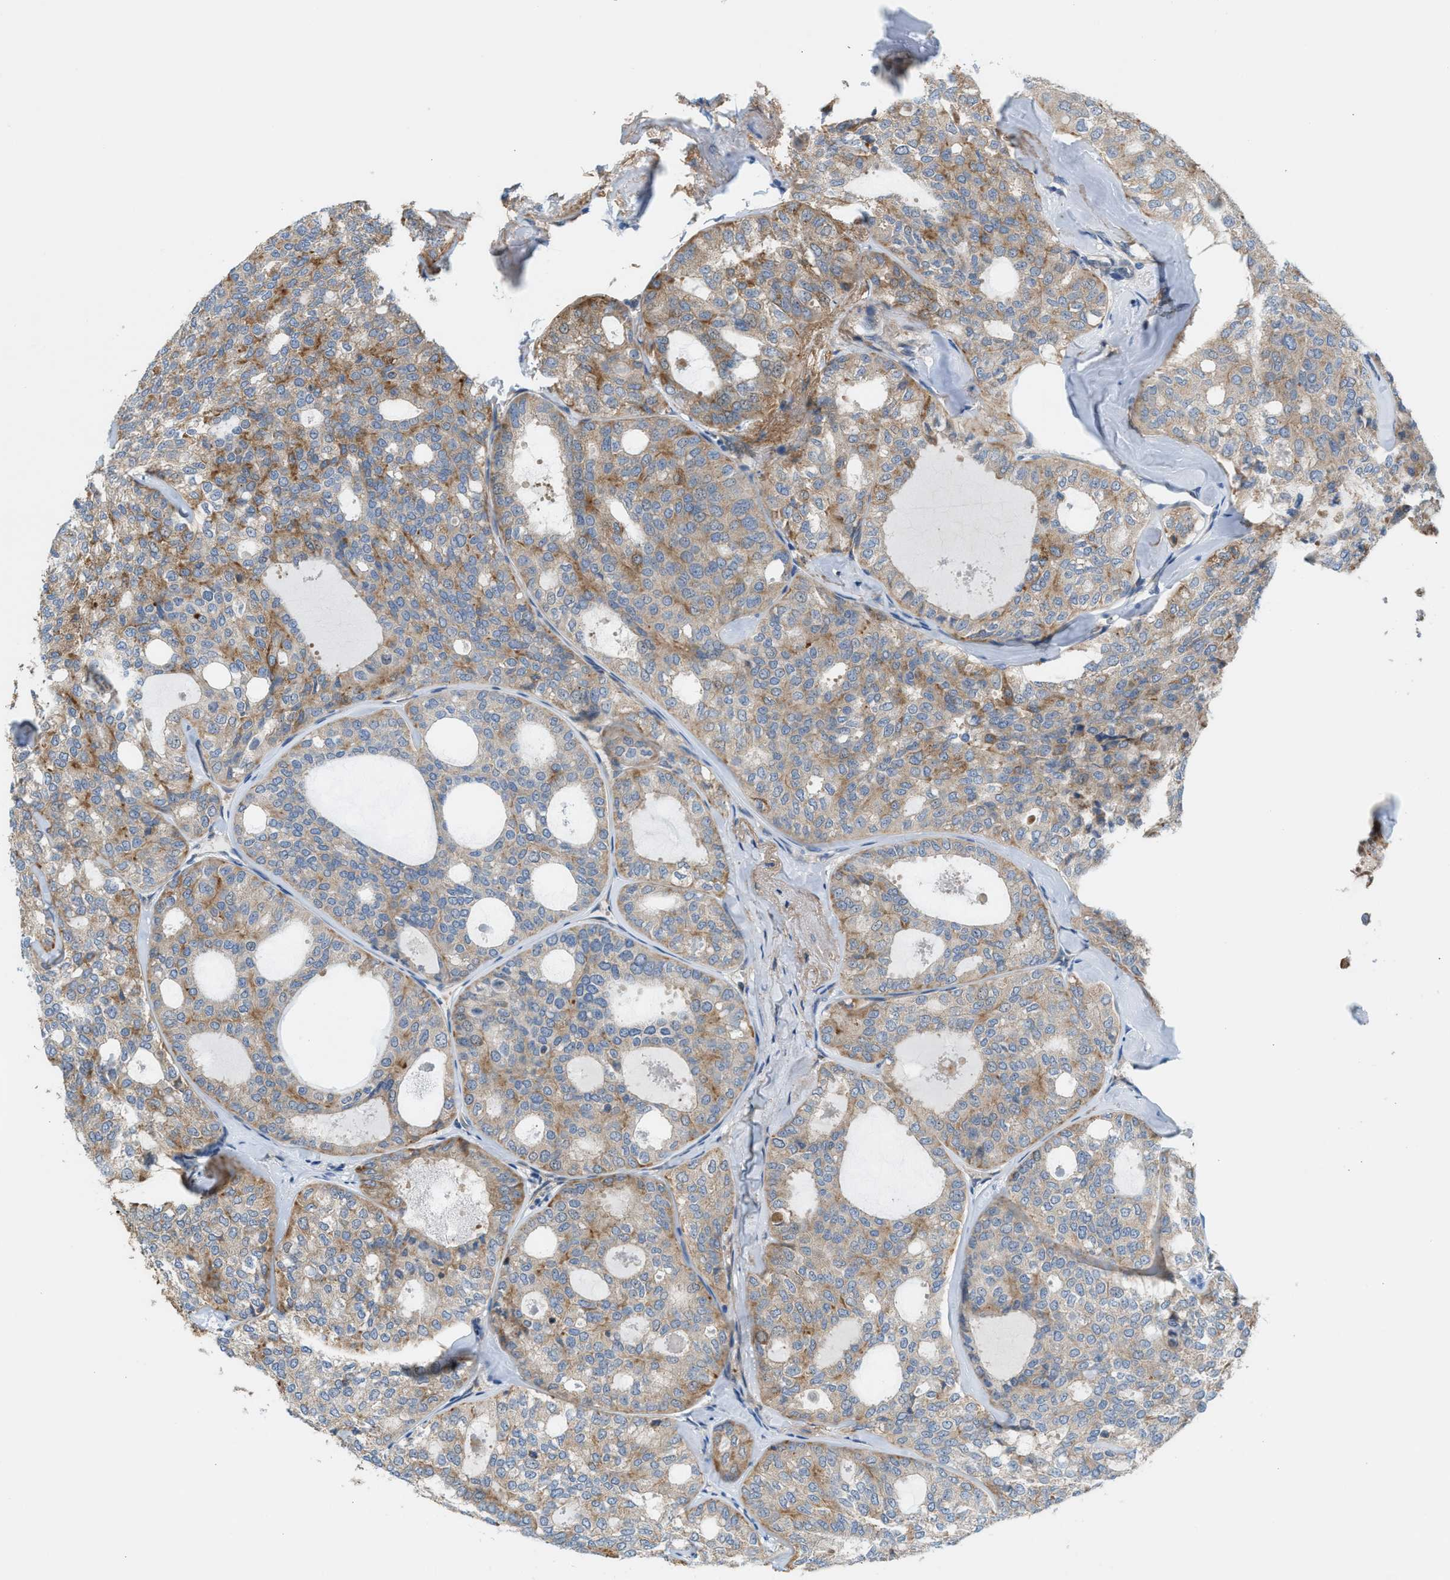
{"staining": {"intensity": "moderate", "quantity": "25%-75%", "location": "cytoplasmic/membranous"}, "tissue": "thyroid cancer", "cell_type": "Tumor cells", "image_type": "cancer", "snomed": [{"axis": "morphology", "description": "Follicular adenoma carcinoma, NOS"}, {"axis": "topography", "description": "Thyroid gland"}], "caption": "Follicular adenoma carcinoma (thyroid) stained with DAB IHC demonstrates medium levels of moderate cytoplasmic/membranous staining in about 25%-75% of tumor cells.", "gene": "PDCL", "patient": {"sex": "male", "age": 75}}